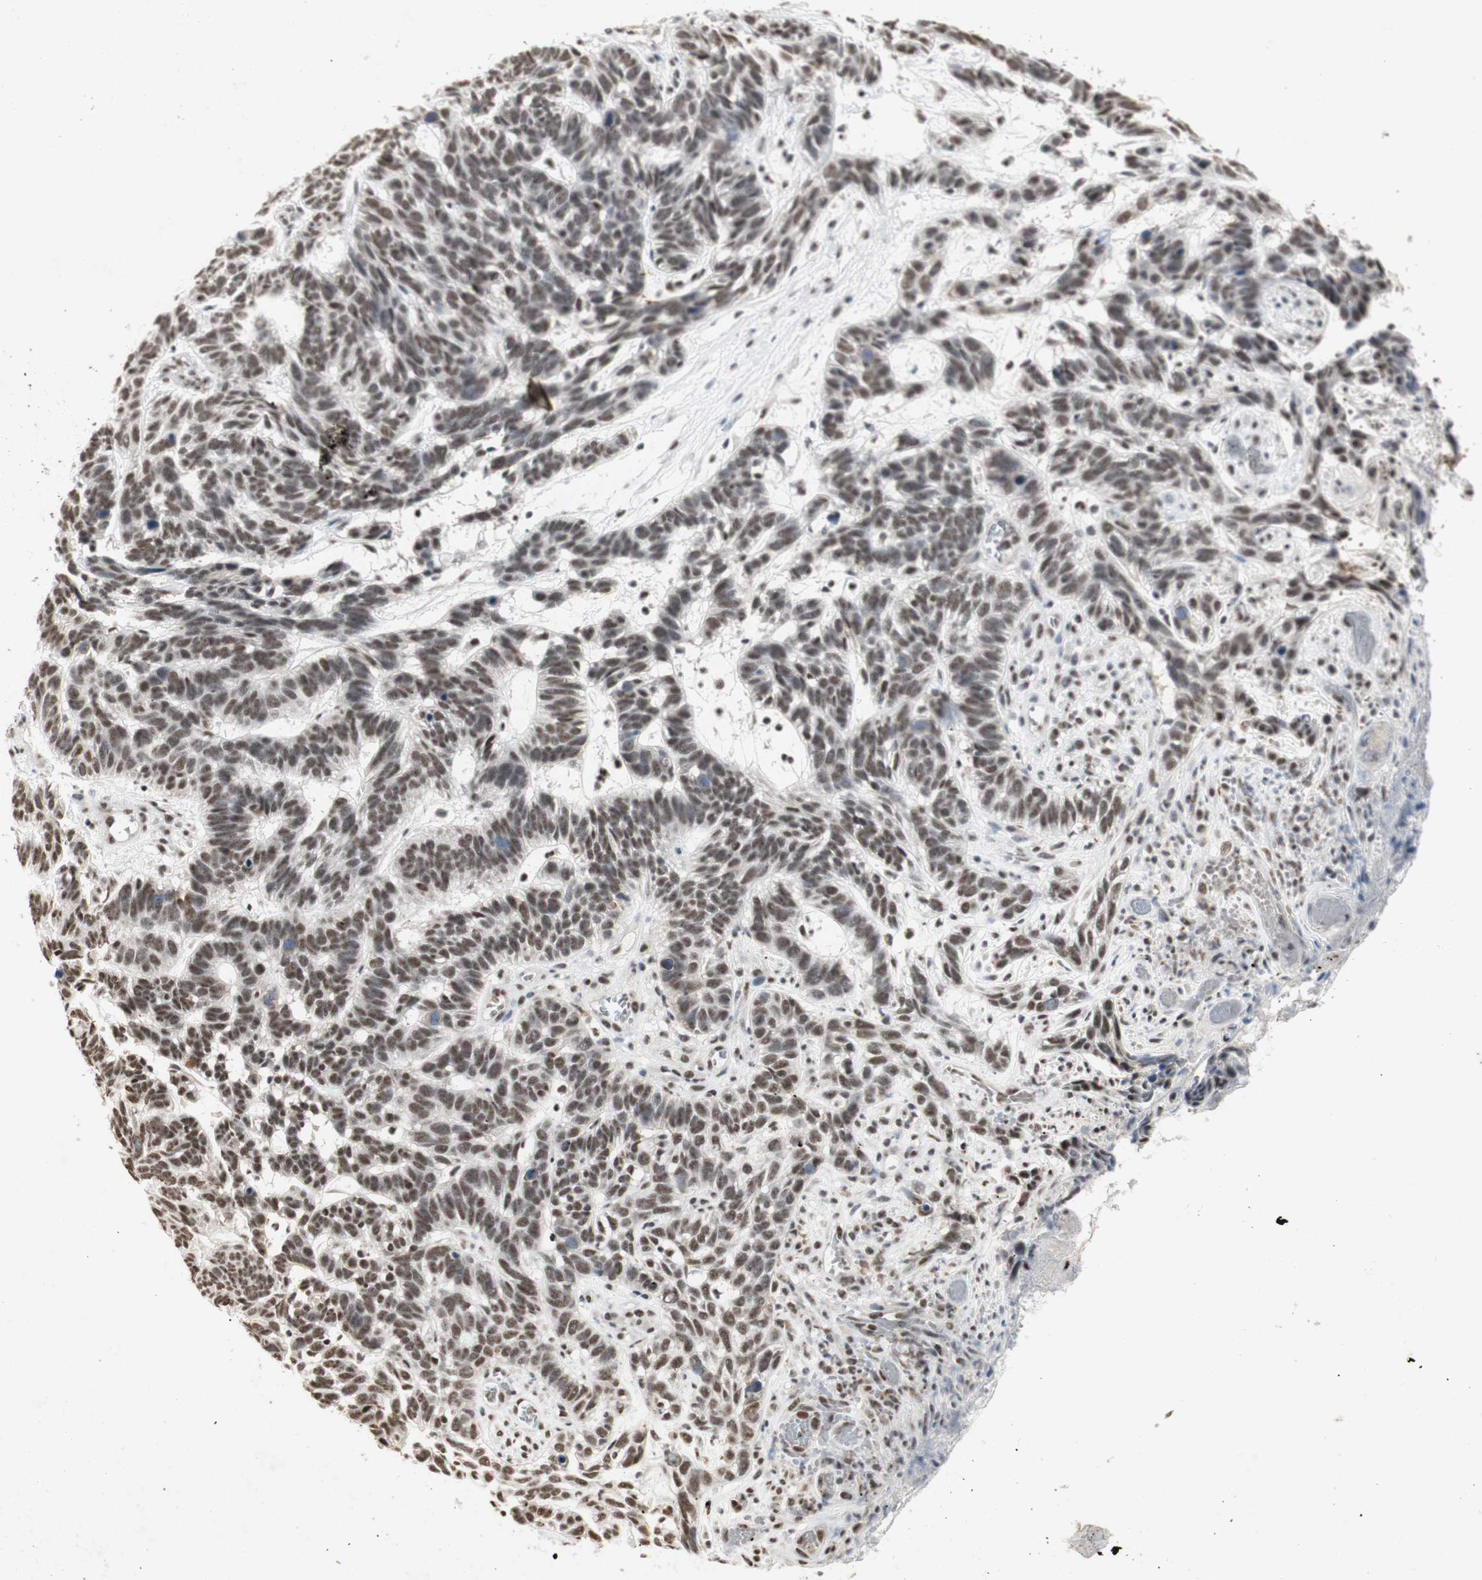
{"staining": {"intensity": "moderate", "quantity": ">75%", "location": "nuclear"}, "tissue": "skin cancer", "cell_type": "Tumor cells", "image_type": "cancer", "snomed": [{"axis": "morphology", "description": "Basal cell carcinoma"}, {"axis": "topography", "description": "Skin"}], "caption": "A micrograph of human skin cancer (basal cell carcinoma) stained for a protein demonstrates moderate nuclear brown staining in tumor cells. (DAB IHC with brightfield microscopy, high magnification).", "gene": "SNRPB", "patient": {"sex": "male", "age": 87}}